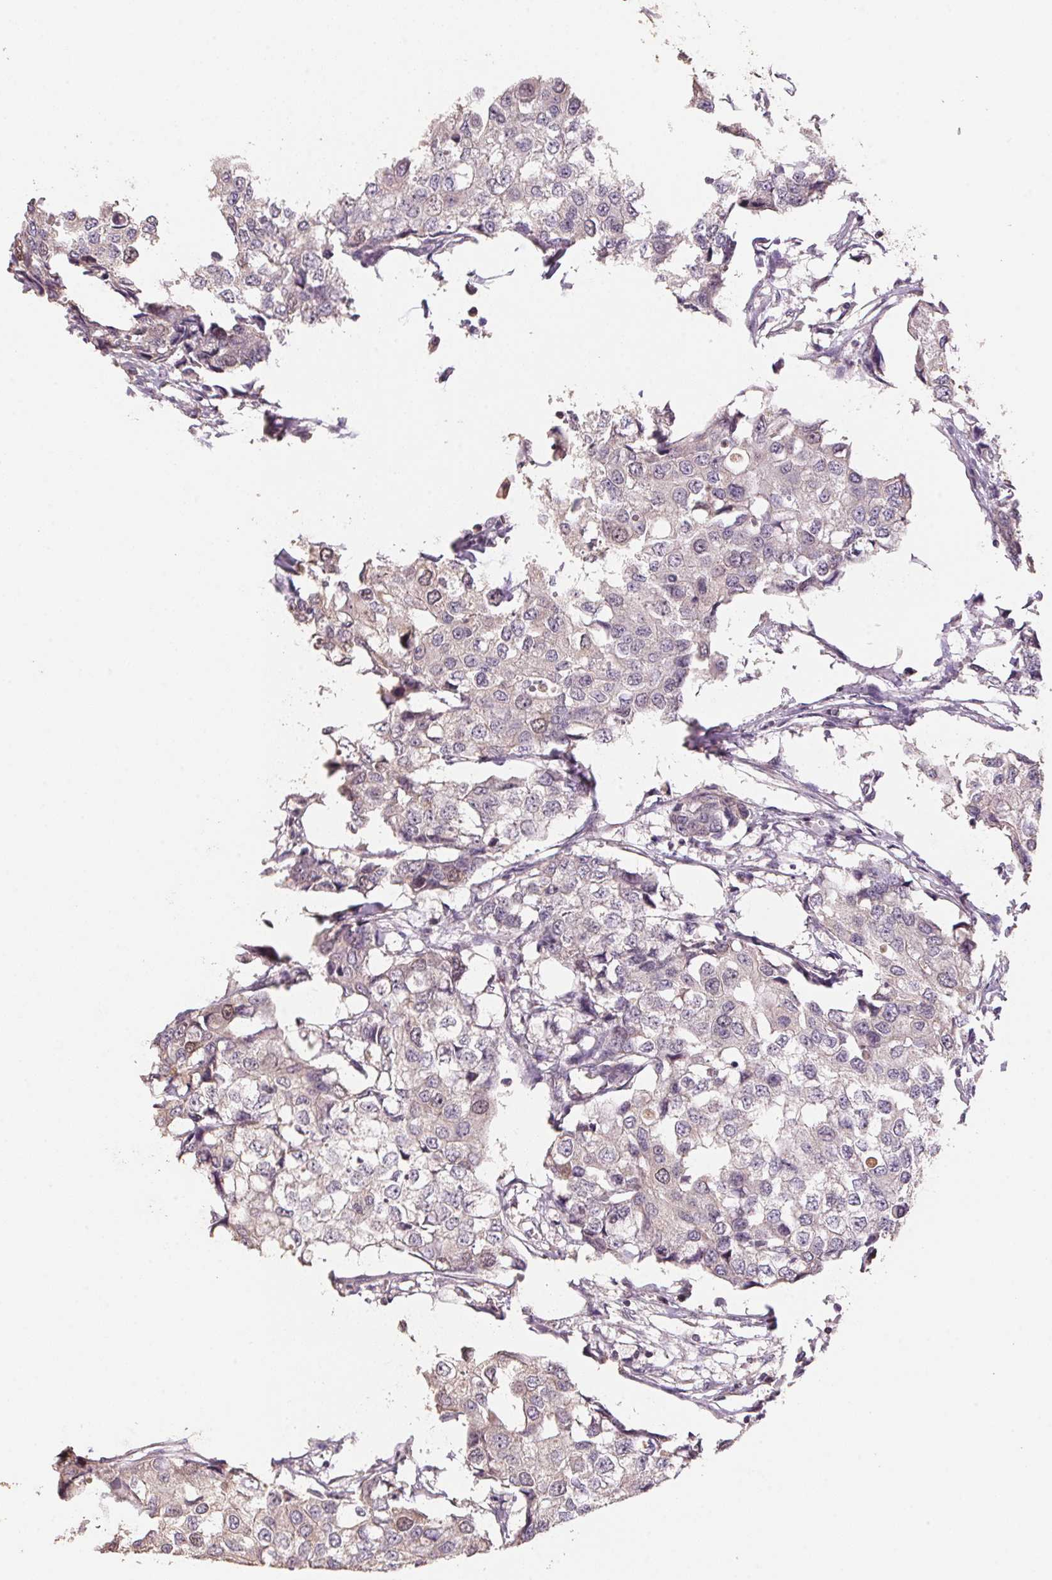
{"staining": {"intensity": "negative", "quantity": "none", "location": "none"}, "tissue": "breast cancer", "cell_type": "Tumor cells", "image_type": "cancer", "snomed": [{"axis": "morphology", "description": "Duct carcinoma"}, {"axis": "topography", "description": "Breast"}], "caption": "Immunohistochemical staining of breast cancer (invasive ductal carcinoma) exhibits no significant positivity in tumor cells.", "gene": "CENPF", "patient": {"sex": "female", "age": 27}}